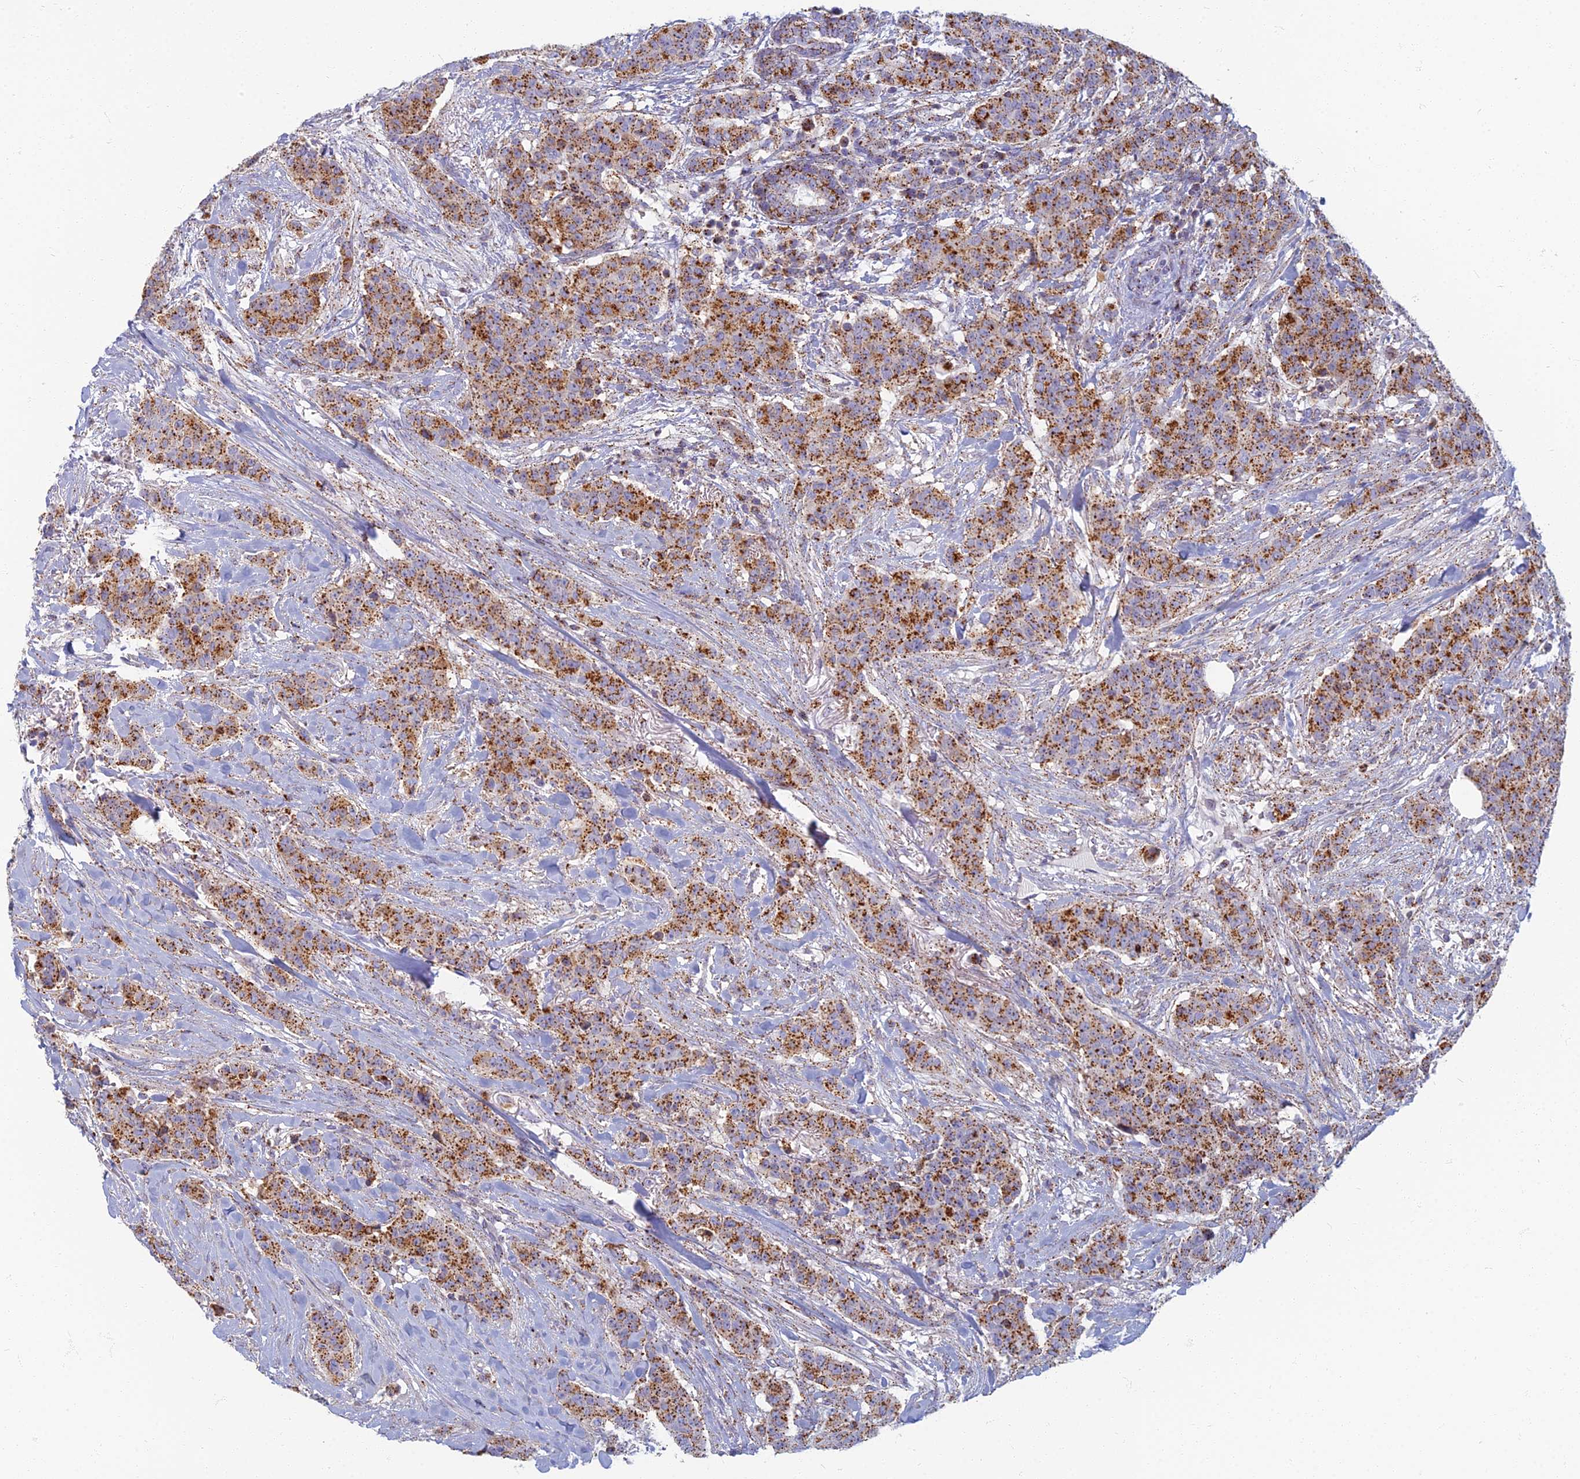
{"staining": {"intensity": "moderate", "quantity": ">75%", "location": "cytoplasmic/membranous"}, "tissue": "breast cancer", "cell_type": "Tumor cells", "image_type": "cancer", "snomed": [{"axis": "morphology", "description": "Duct carcinoma"}, {"axis": "topography", "description": "Breast"}], "caption": "An image of breast intraductal carcinoma stained for a protein shows moderate cytoplasmic/membranous brown staining in tumor cells.", "gene": "CHMP4B", "patient": {"sex": "female", "age": 40}}